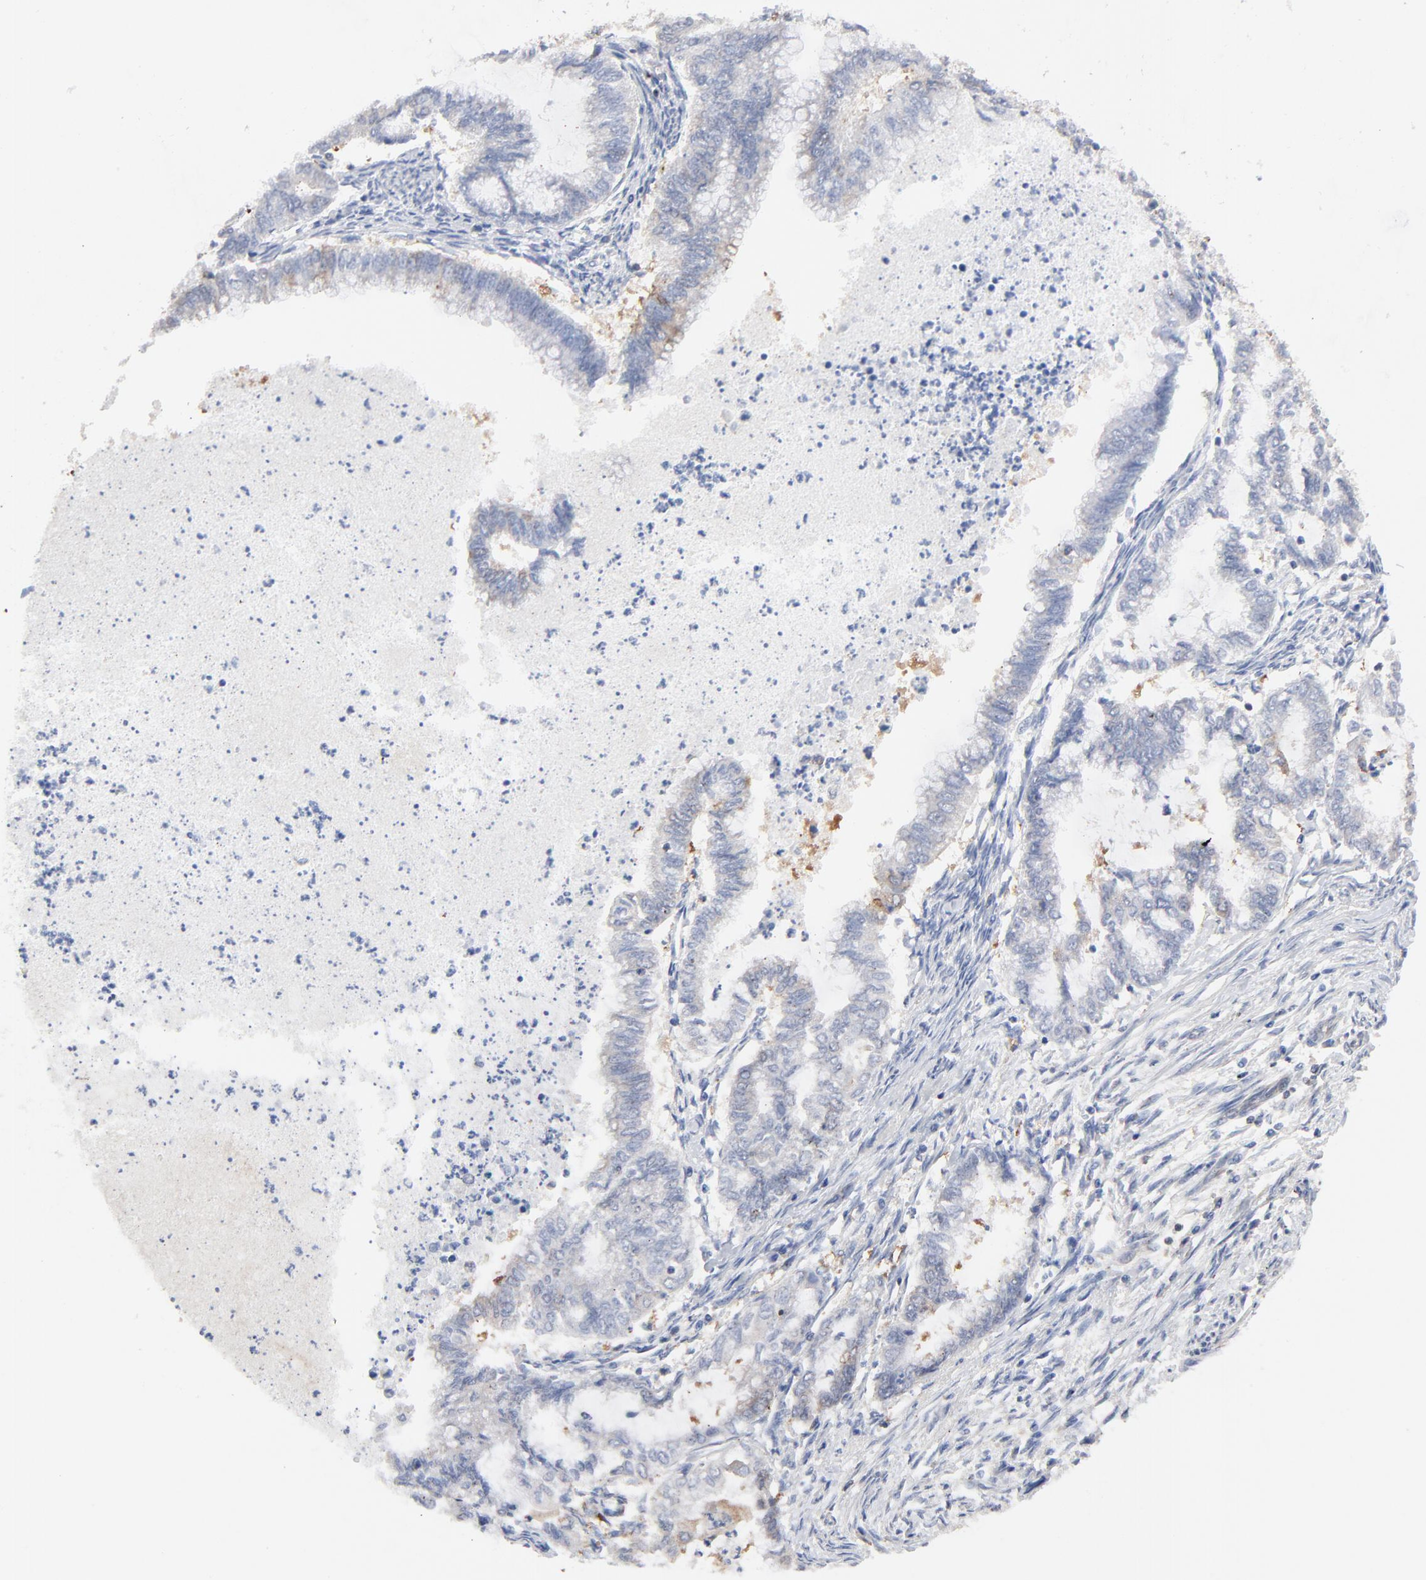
{"staining": {"intensity": "moderate", "quantity": "<25%", "location": "cytoplasmic/membranous"}, "tissue": "endometrial cancer", "cell_type": "Tumor cells", "image_type": "cancer", "snomed": [{"axis": "morphology", "description": "Adenocarcinoma, NOS"}, {"axis": "topography", "description": "Endometrium"}], "caption": "Endometrial cancer (adenocarcinoma) stained with immunohistochemistry displays moderate cytoplasmic/membranous staining in approximately <25% of tumor cells. Nuclei are stained in blue.", "gene": "CD2AP", "patient": {"sex": "female", "age": 79}}